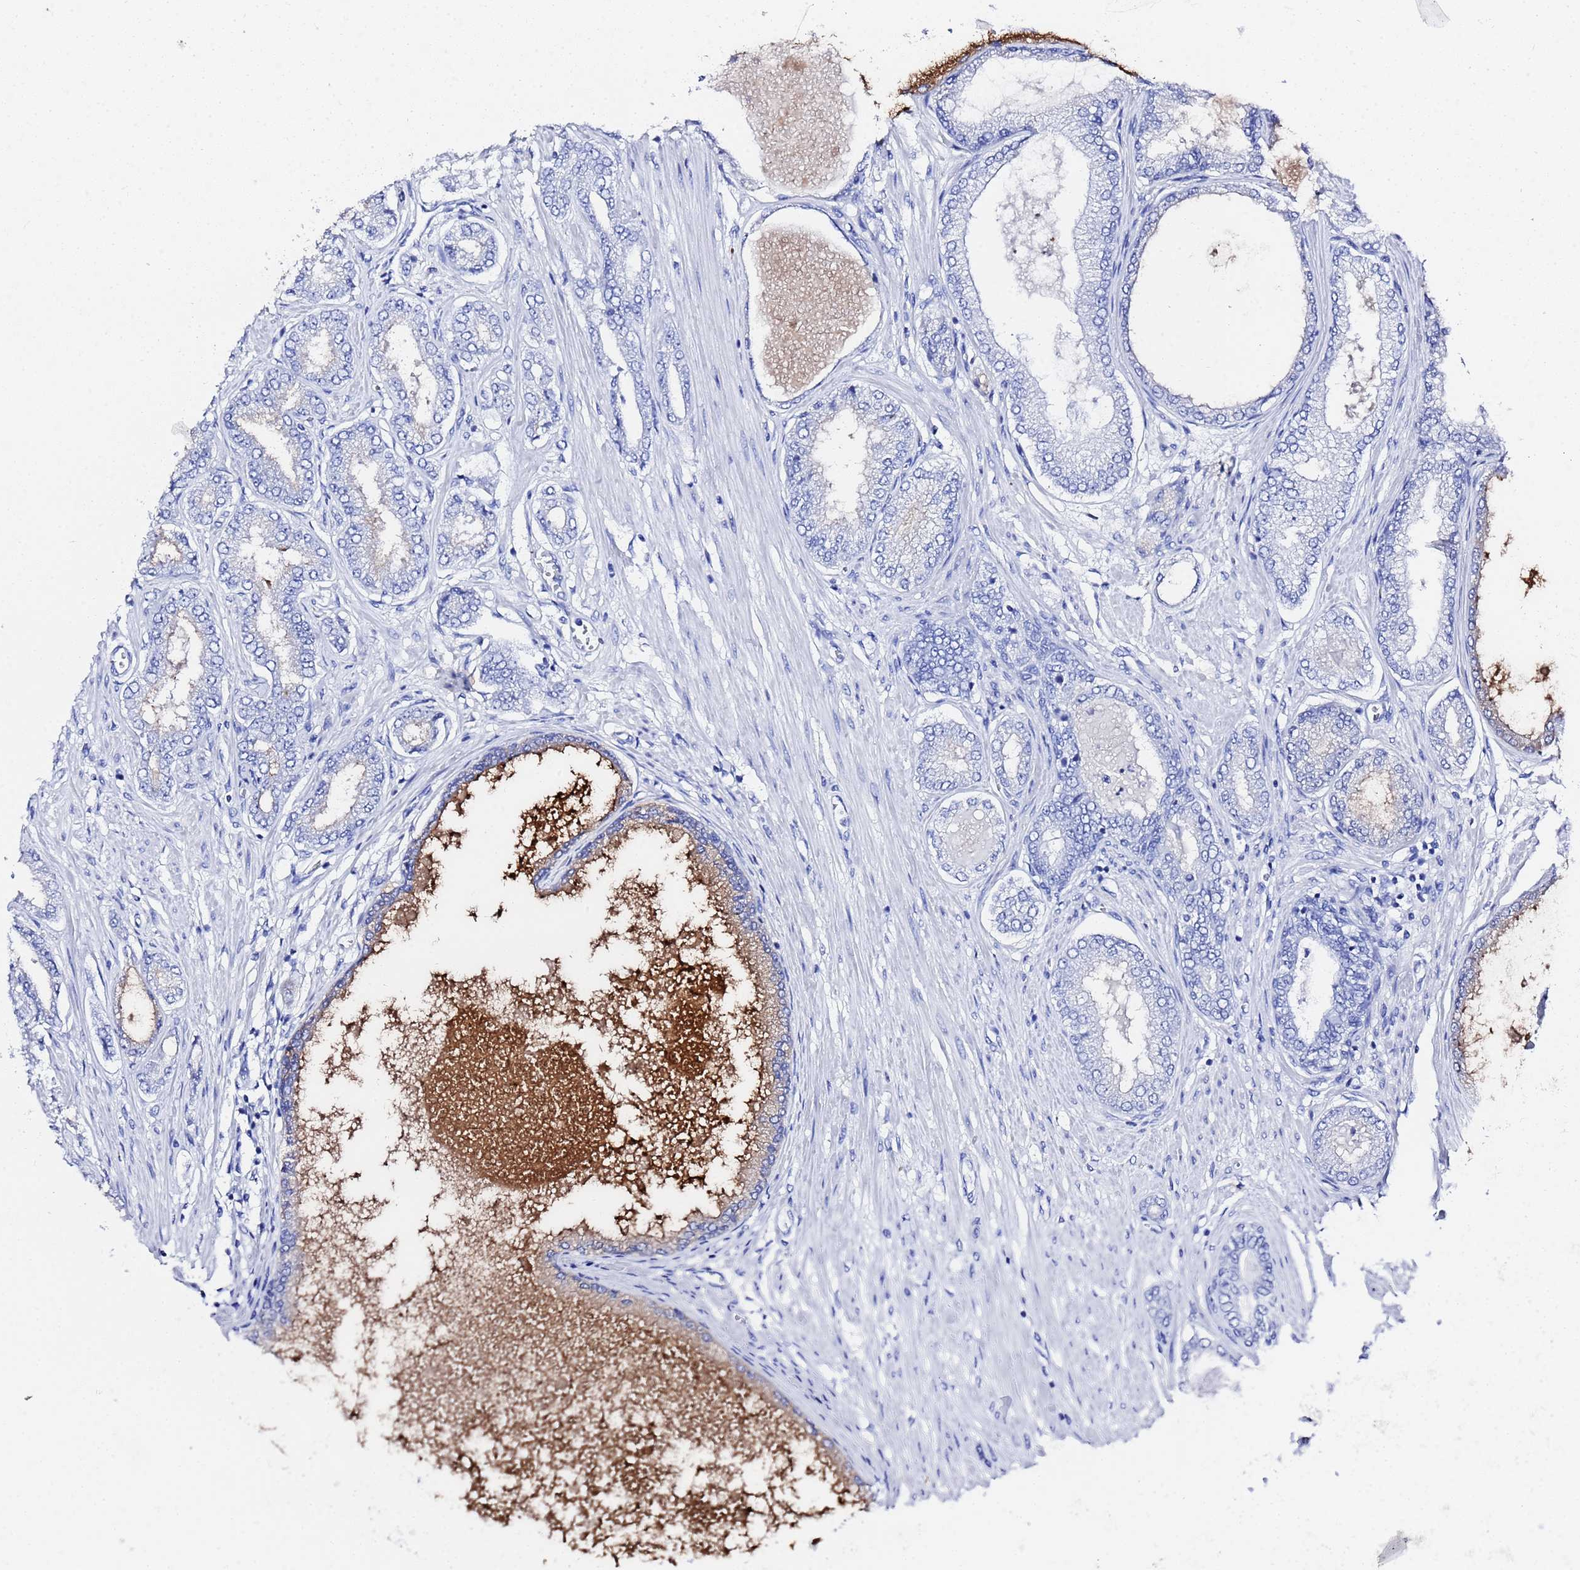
{"staining": {"intensity": "negative", "quantity": "none", "location": "none"}, "tissue": "prostate cancer", "cell_type": "Tumor cells", "image_type": "cancer", "snomed": [{"axis": "morphology", "description": "Adenocarcinoma, Low grade"}, {"axis": "topography", "description": "Prostate"}], "caption": "Human prostate cancer (adenocarcinoma (low-grade)) stained for a protein using immunohistochemistry demonstrates no expression in tumor cells.", "gene": "GGT1", "patient": {"sex": "male", "age": 63}}